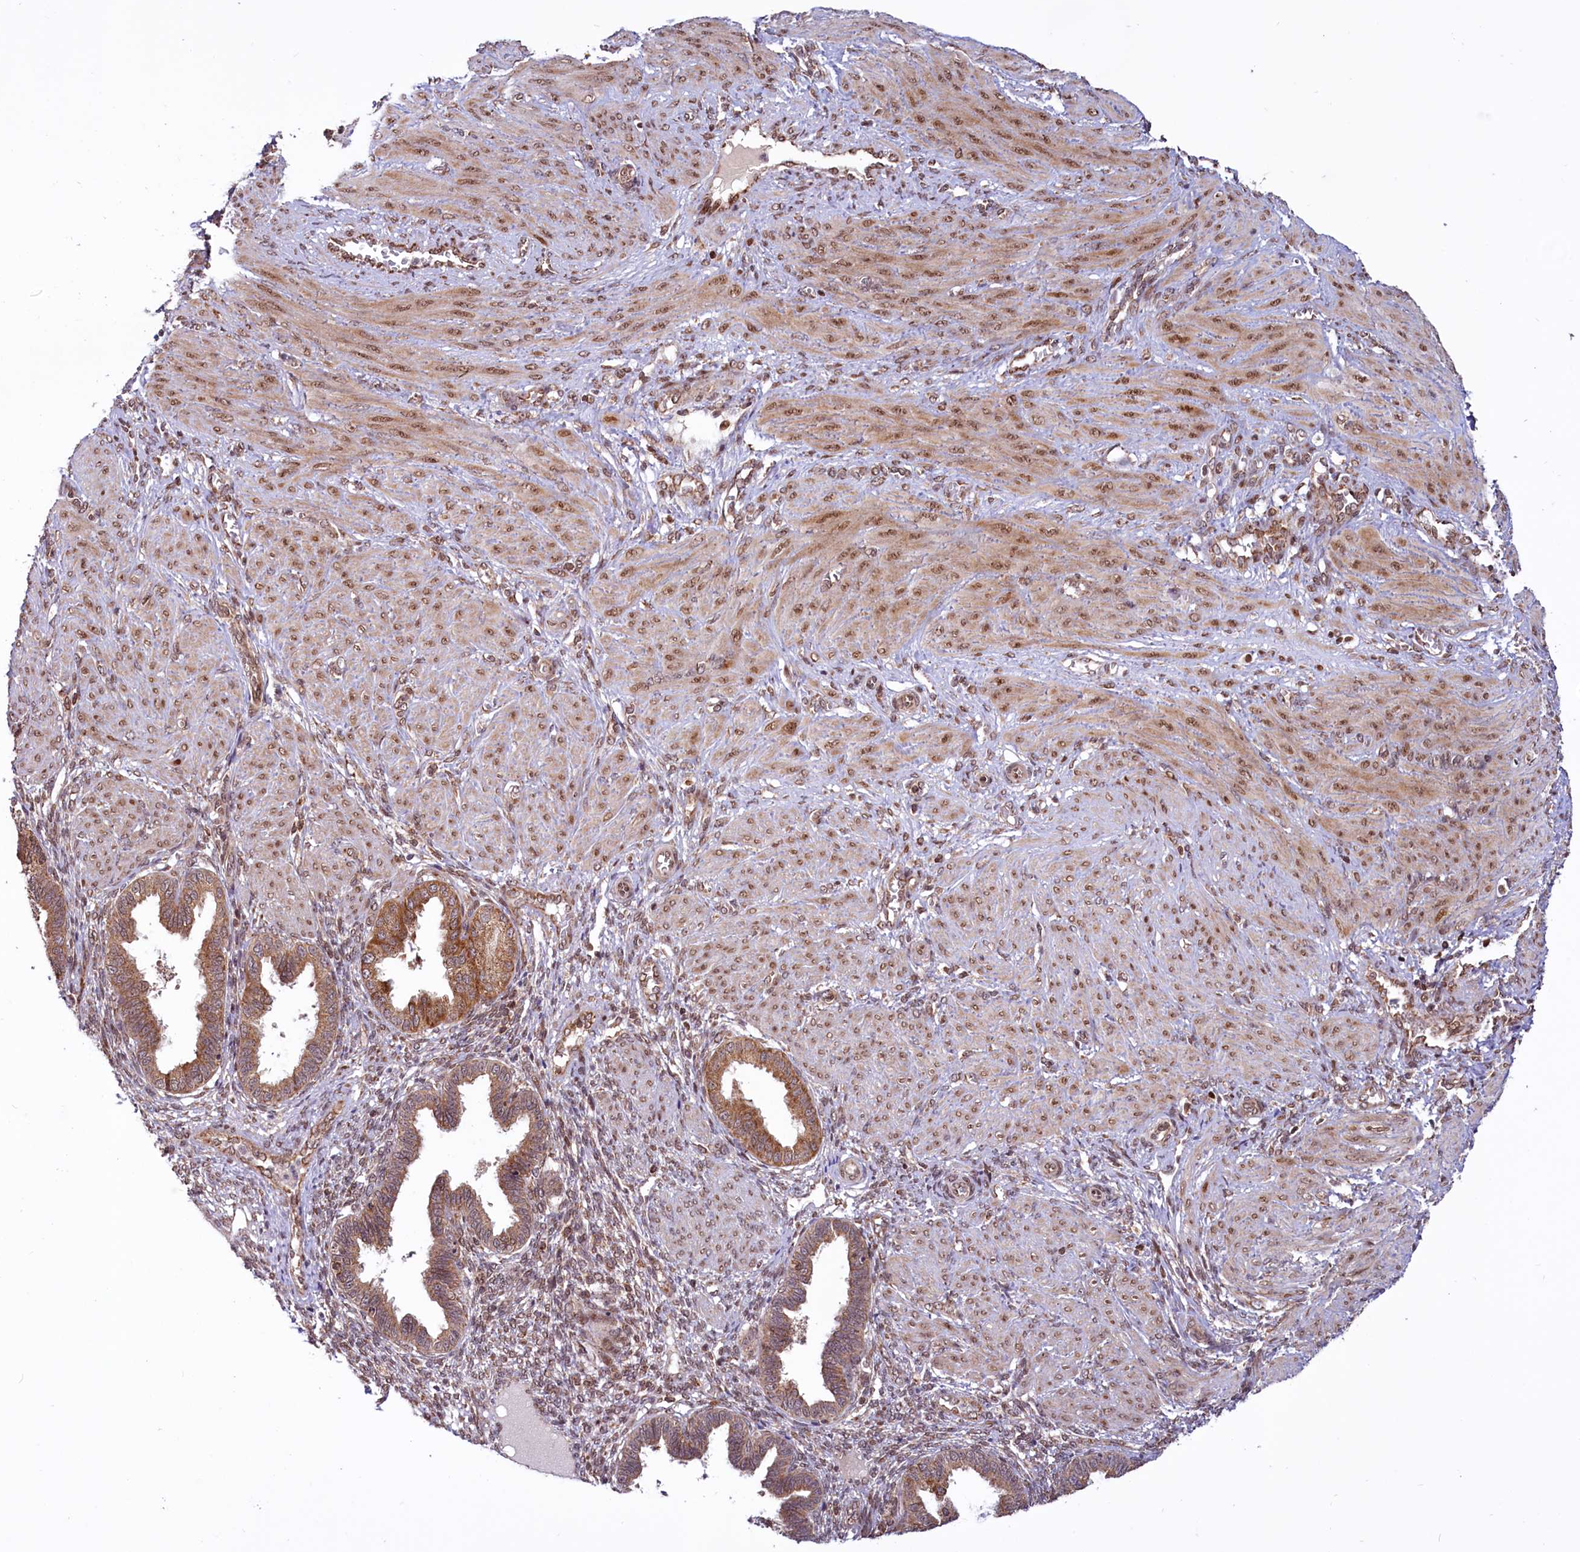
{"staining": {"intensity": "weak", "quantity": "25%-75%", "location": "cytoplasmic/membranous,nuclear"}, "tissue": "endometrium", "cell_type": "Cells in endometrial stroma", "image_type": "normal", "snomed": [{"axis": "morphology", "description": "Normal tissue, NOS"}, {"axis": "topography", "description": "Endometrium"}], "caption": "Immunohistochemistry (IHC) of normal human endometrium displays low levels of weak cytoplasmic/membranous,nuclear expression in about 25%-75% of cells in endometrial stroma. Ihc stains the protein in brown and the nuclei are stained blue.", "gene": "PHC3", "patient": {"sex": "female", "age": 33}}